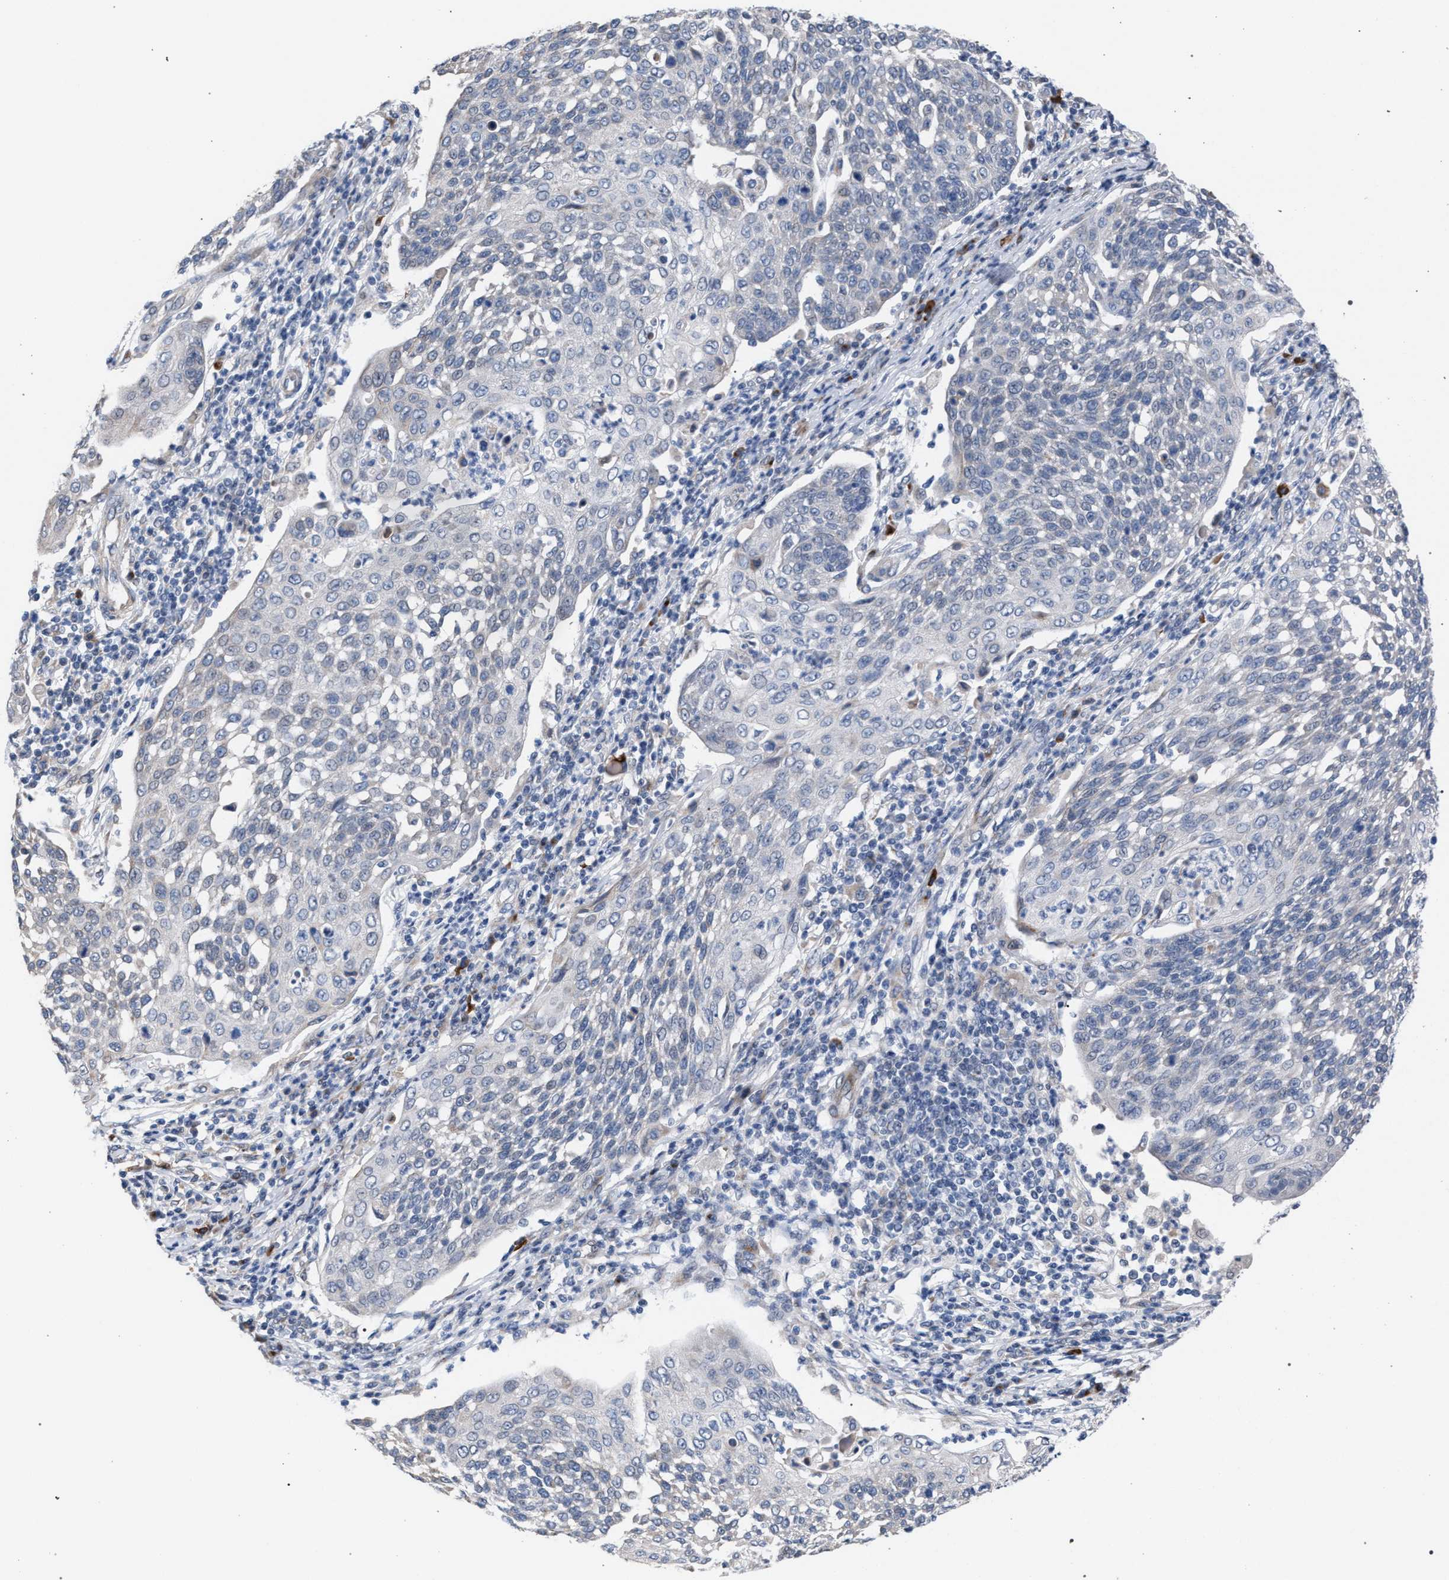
{"staining": {"intensity": "negative", "quantity": "none", "location": "none"}, "tissue": "cervical cancer", "cell_type": "Tumor cells", "image_type": "cancer", "snomed": [{"axis": "morphology", "description": "Squamous cell carcinoma, NOS"}, {"axis": "topography", "description": "Cervix"}], "caption": "Cervical squamous cell carcinoma was stained to show a protein in brown. There is no significant positivity in tumor cells. (DAB immunohistochemistry (IHC), high magnification).", "gene": "RNF135", "patient": {"sex": "female", "age": 34}}